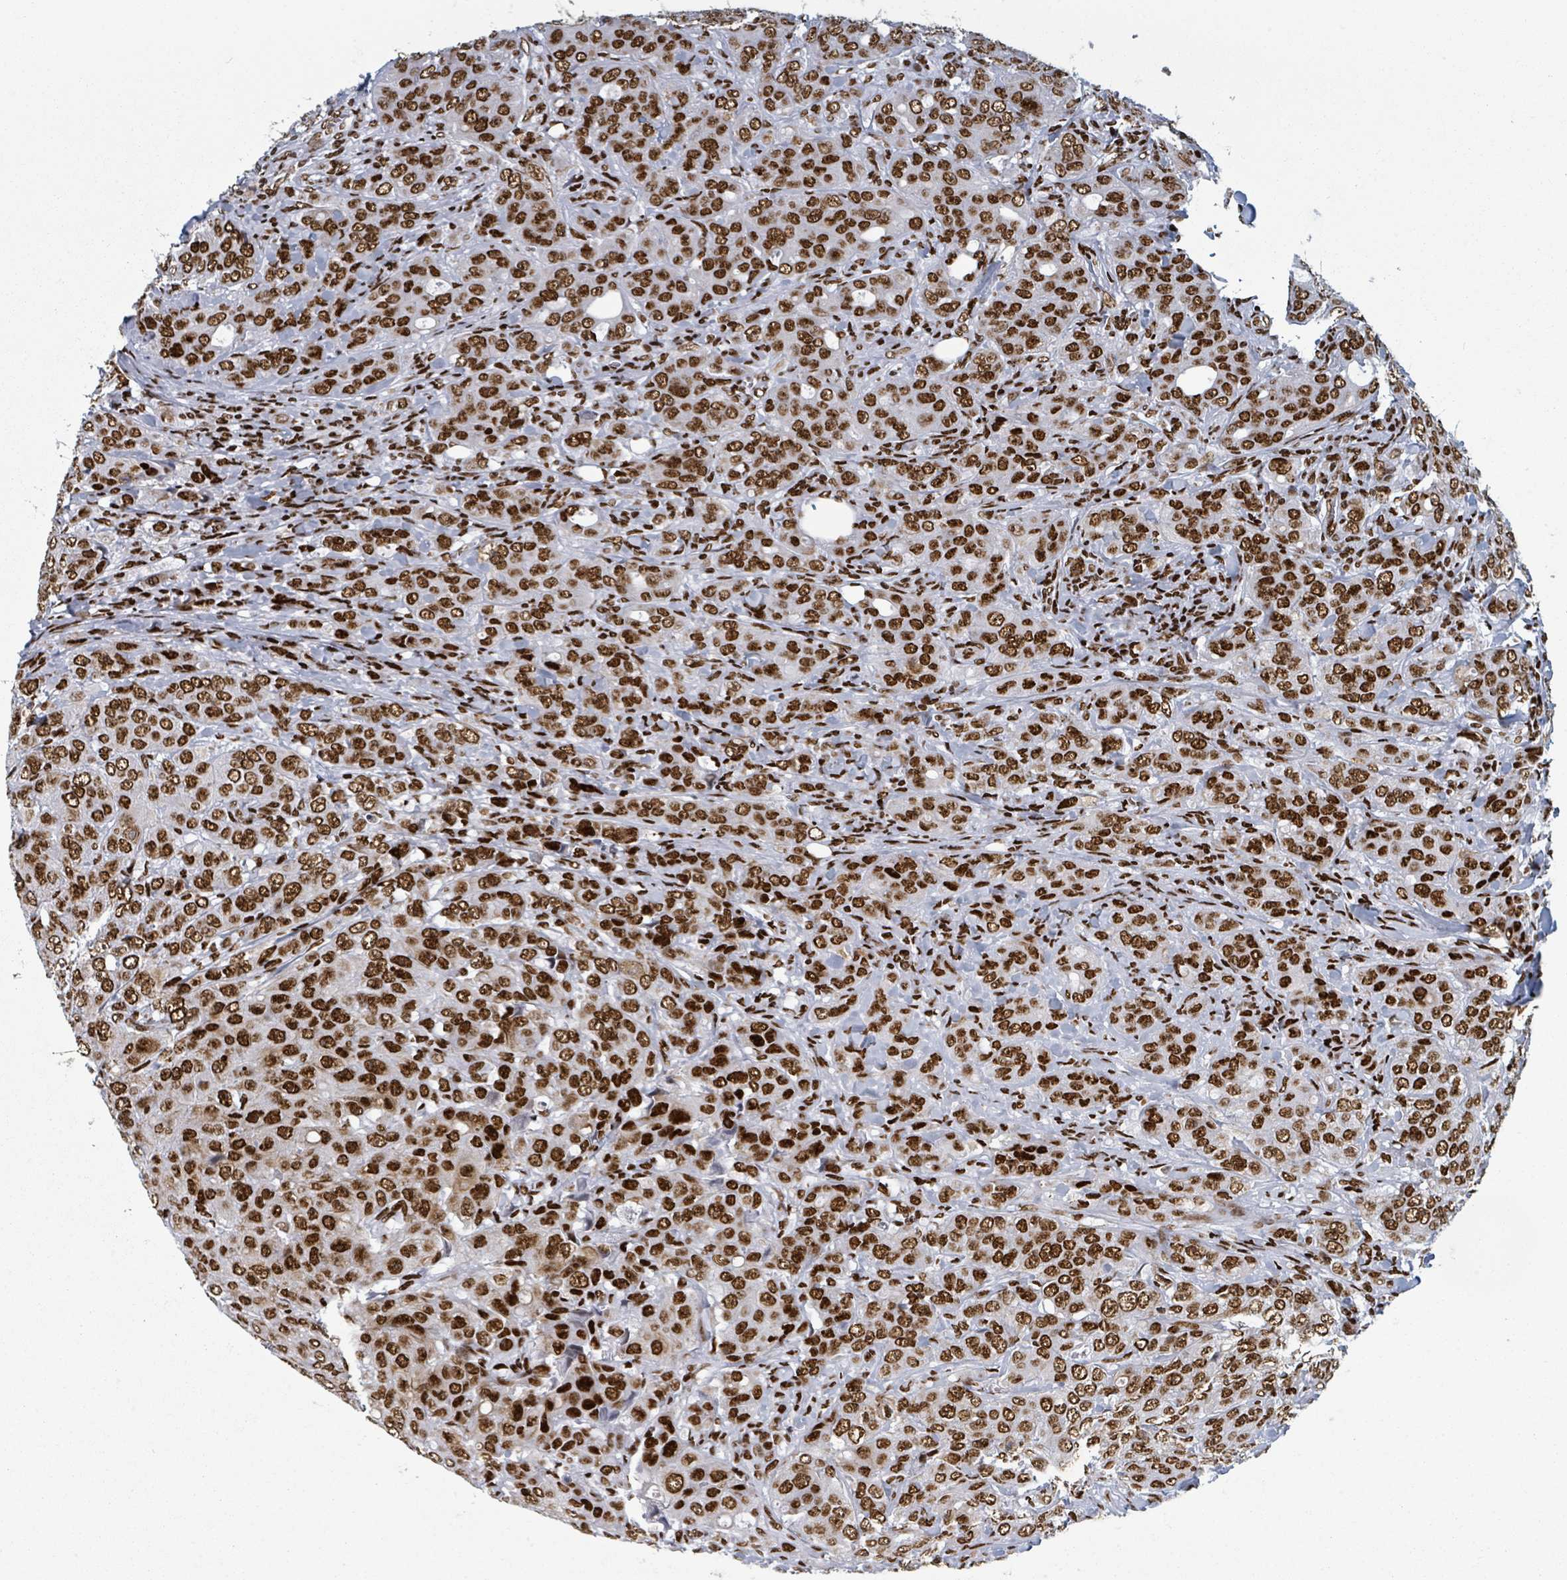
{"staining": {"intensity": "strong", "quantity": ">75%", "location": "nuclear"}, "tissue": "breast cancer", "cell_type": "Tumor cells", "image_type": "cancer", "snomed": [{"axis": "morphology", "description": "Duct carcinoma"}, {"axis": "topography", "description": "Breast"}], "caption": "Protein expression analysis of breast cancer demonstrates strong nuclear positivity in about >75% of tumor cells.", "gene": "DHX16", "patient": {"sex": "female", "age": 43}}